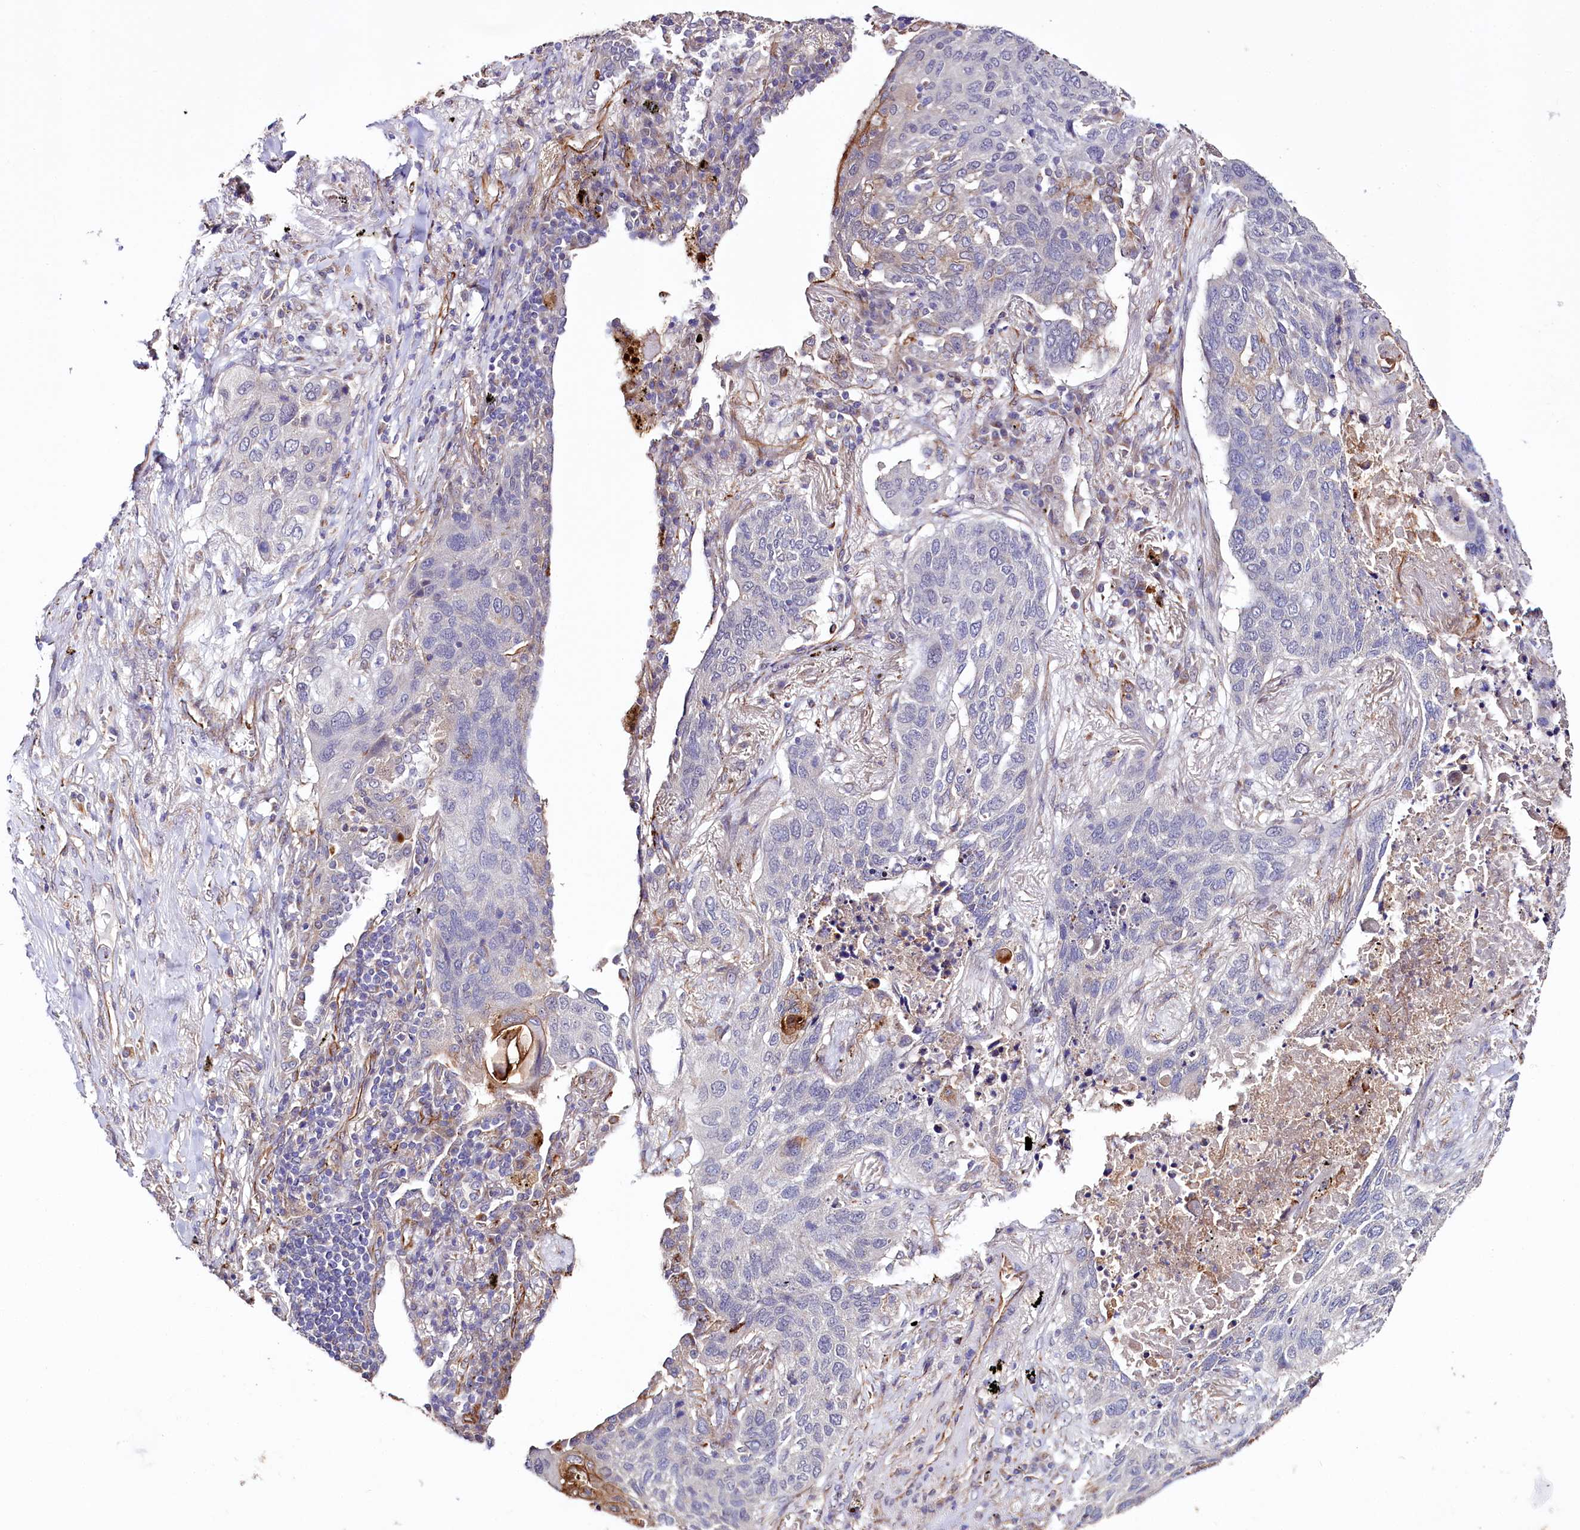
{"staining": {"intensity": "negative", "quantity": "none", "location": "none"}, "tissue": "lung cancer", "cell_type": "Tumor cells", "image_type": "cancer", "snomed": [{"axis": "morphology", "description": "Squamous cell carcinoma, NOS"}, {"axis": "topography", "description": "Lung"}], "caption": "The photomicrograph demonstrates no significant expression in tumor cells of lung cancer.", "gene": "TTC12", "patient": {"sex": "female", "age": 63}}